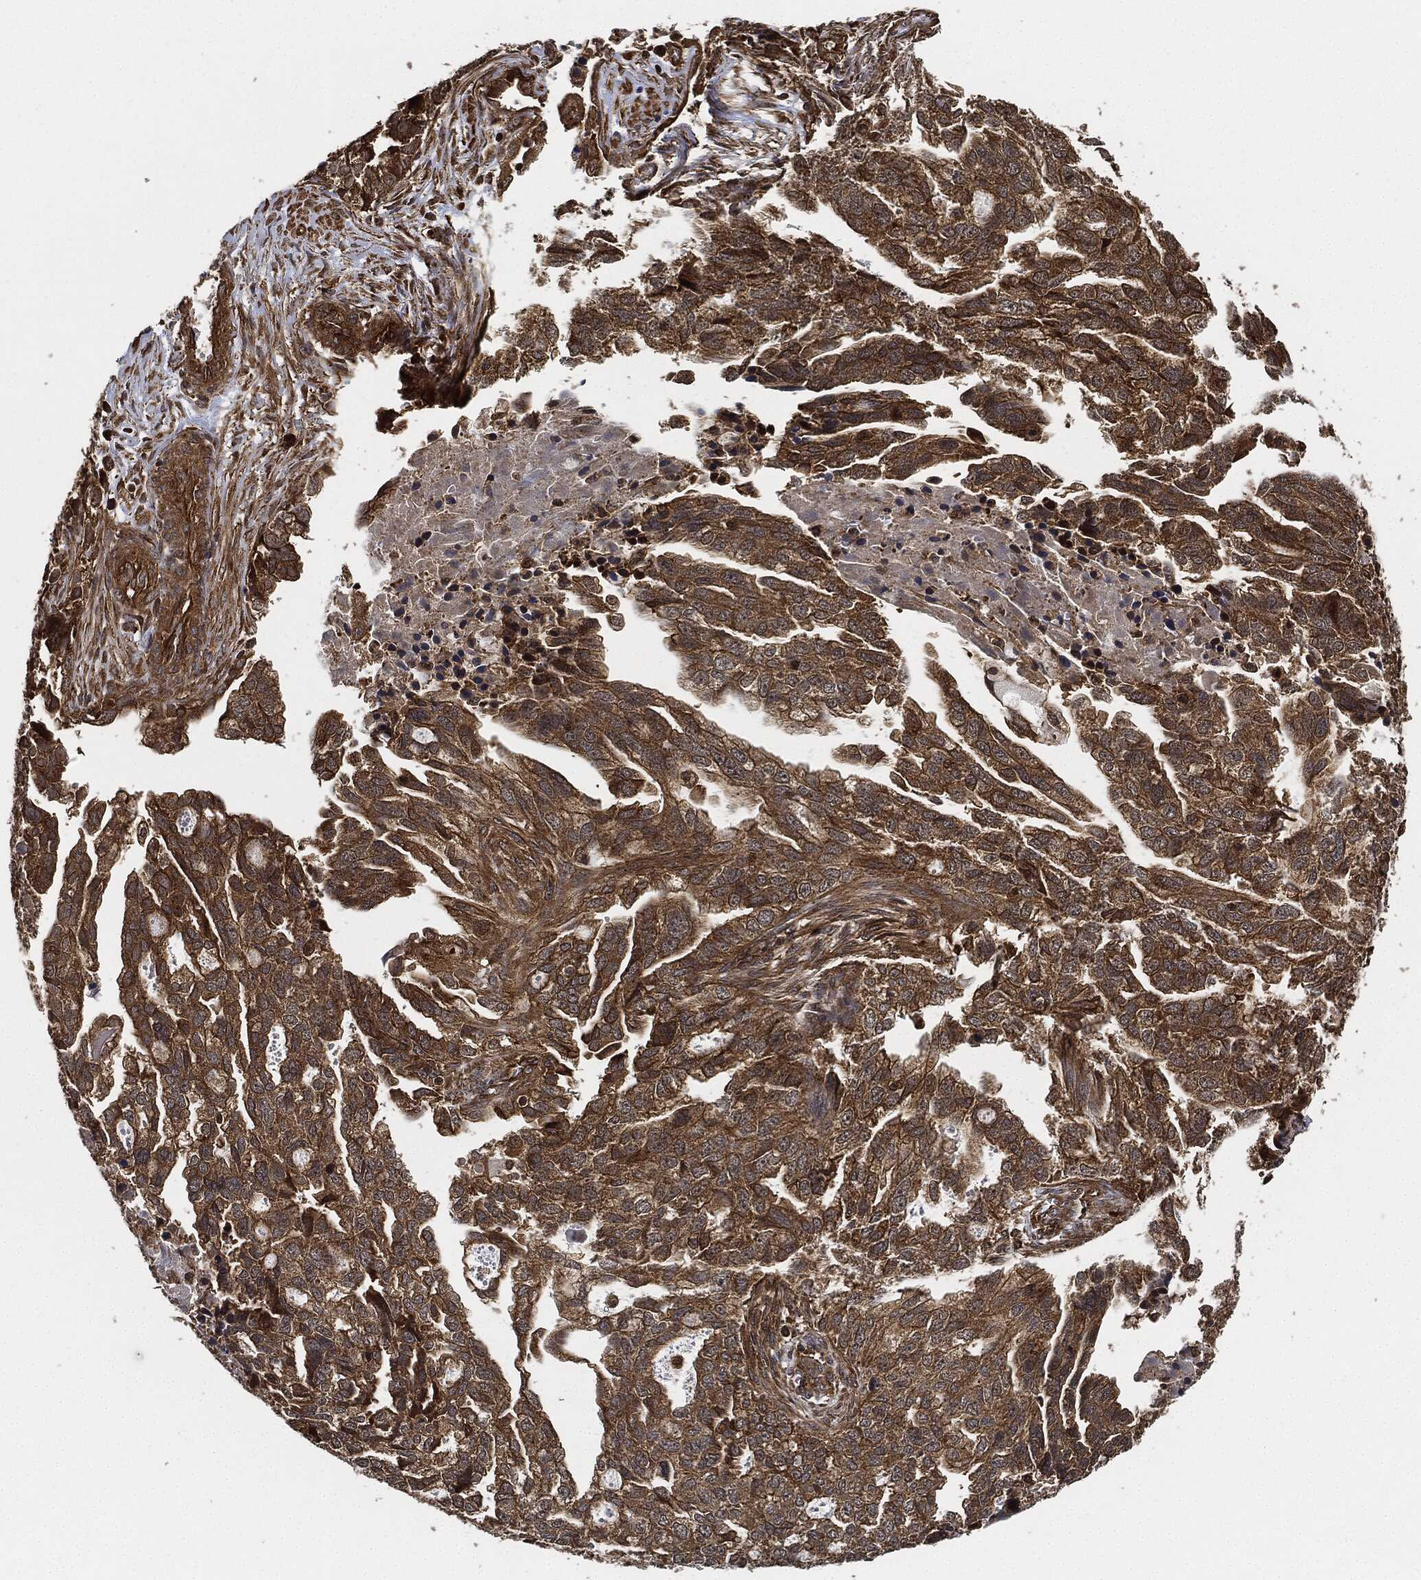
{"staining": {"intensity": "strong", "quantity": ">75%", "location": "cytoplasmic/membranous"}, "tissue": "ovarian cancer", "cell_type": "Tumor cells", "image_type": "cancer", "snomed": [{"axis": "morphology", "description": "Cystadenocarcinoma, serous, NOS"}, {"axis": "topography", "description": "Ovary"}], "caption": "Brown immunohistochemical staining in human ovarian cancer demonstrates strong cytoplasmic/membranous positivity in approximately >75% of tumor cells. (DAB (3,3'-diaminobenzidine) IHC, brown staining for protein, blue staining for nuclei).", "gene": "CEP290", "patient": {"sex": "female", "age": 51}}